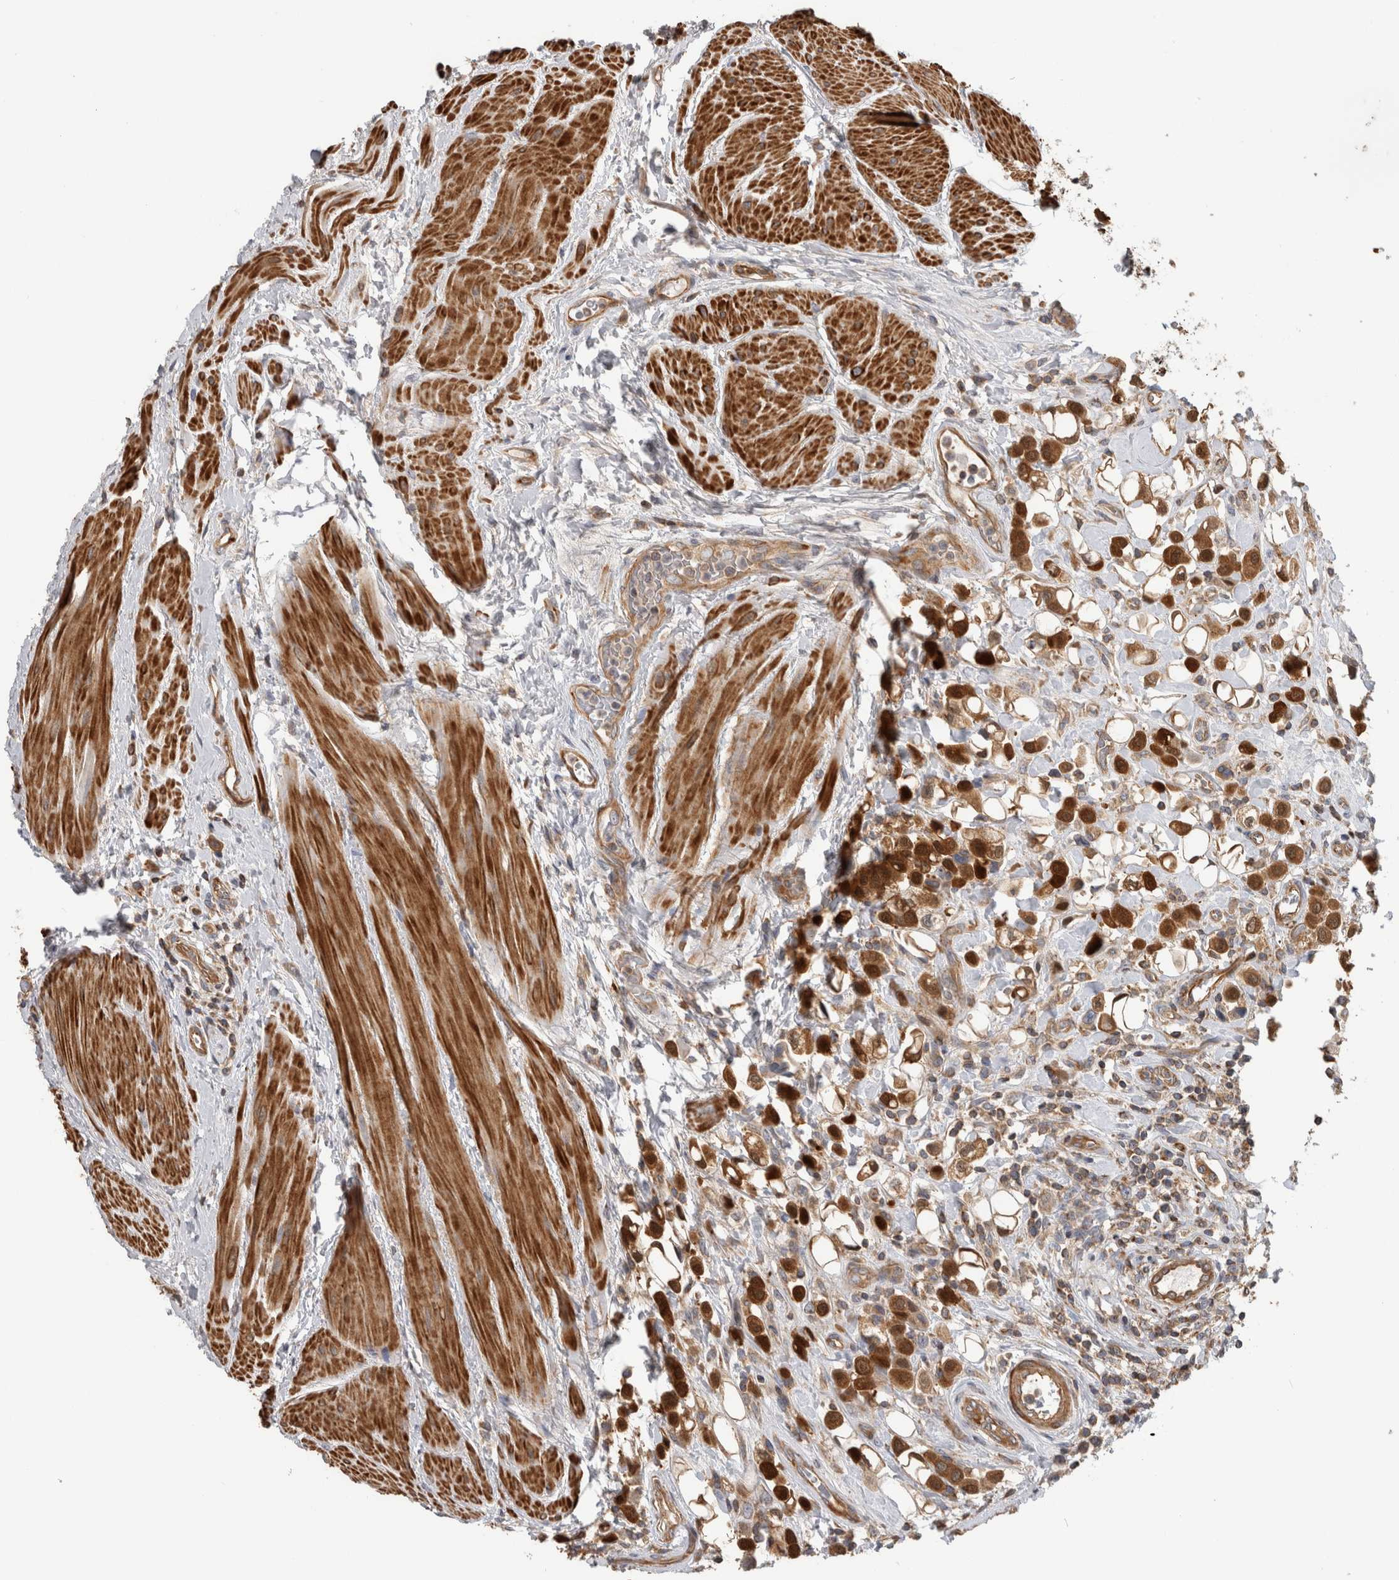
{"staining": {"intensity": "strong", "quantity": ">75%", "location": "cytoplasmic/membranous,nuclear"}, "tissue": "urothelial cancer", "cell_type": "Tumor cells", "image_type": "cancer", "snomed": [{"axis": "morphology", "description": "Urothelial carcinoma, High grade"}, {"axis": "topography", "description": "Urinary bladder"}], "caption": "High-grade urothelial carcinoma was stained to show a protein in brown. There is high levels of strong cytoplasmic/membranous and nuclear positivity in approximately >75% of tumor cells. (DAB (3,3'-diaminobenzidine) = brown stain, brightfield microscopy at high magnification).", "gene": "SFXN2", "patient": {"sex": "male", "age": 50}}